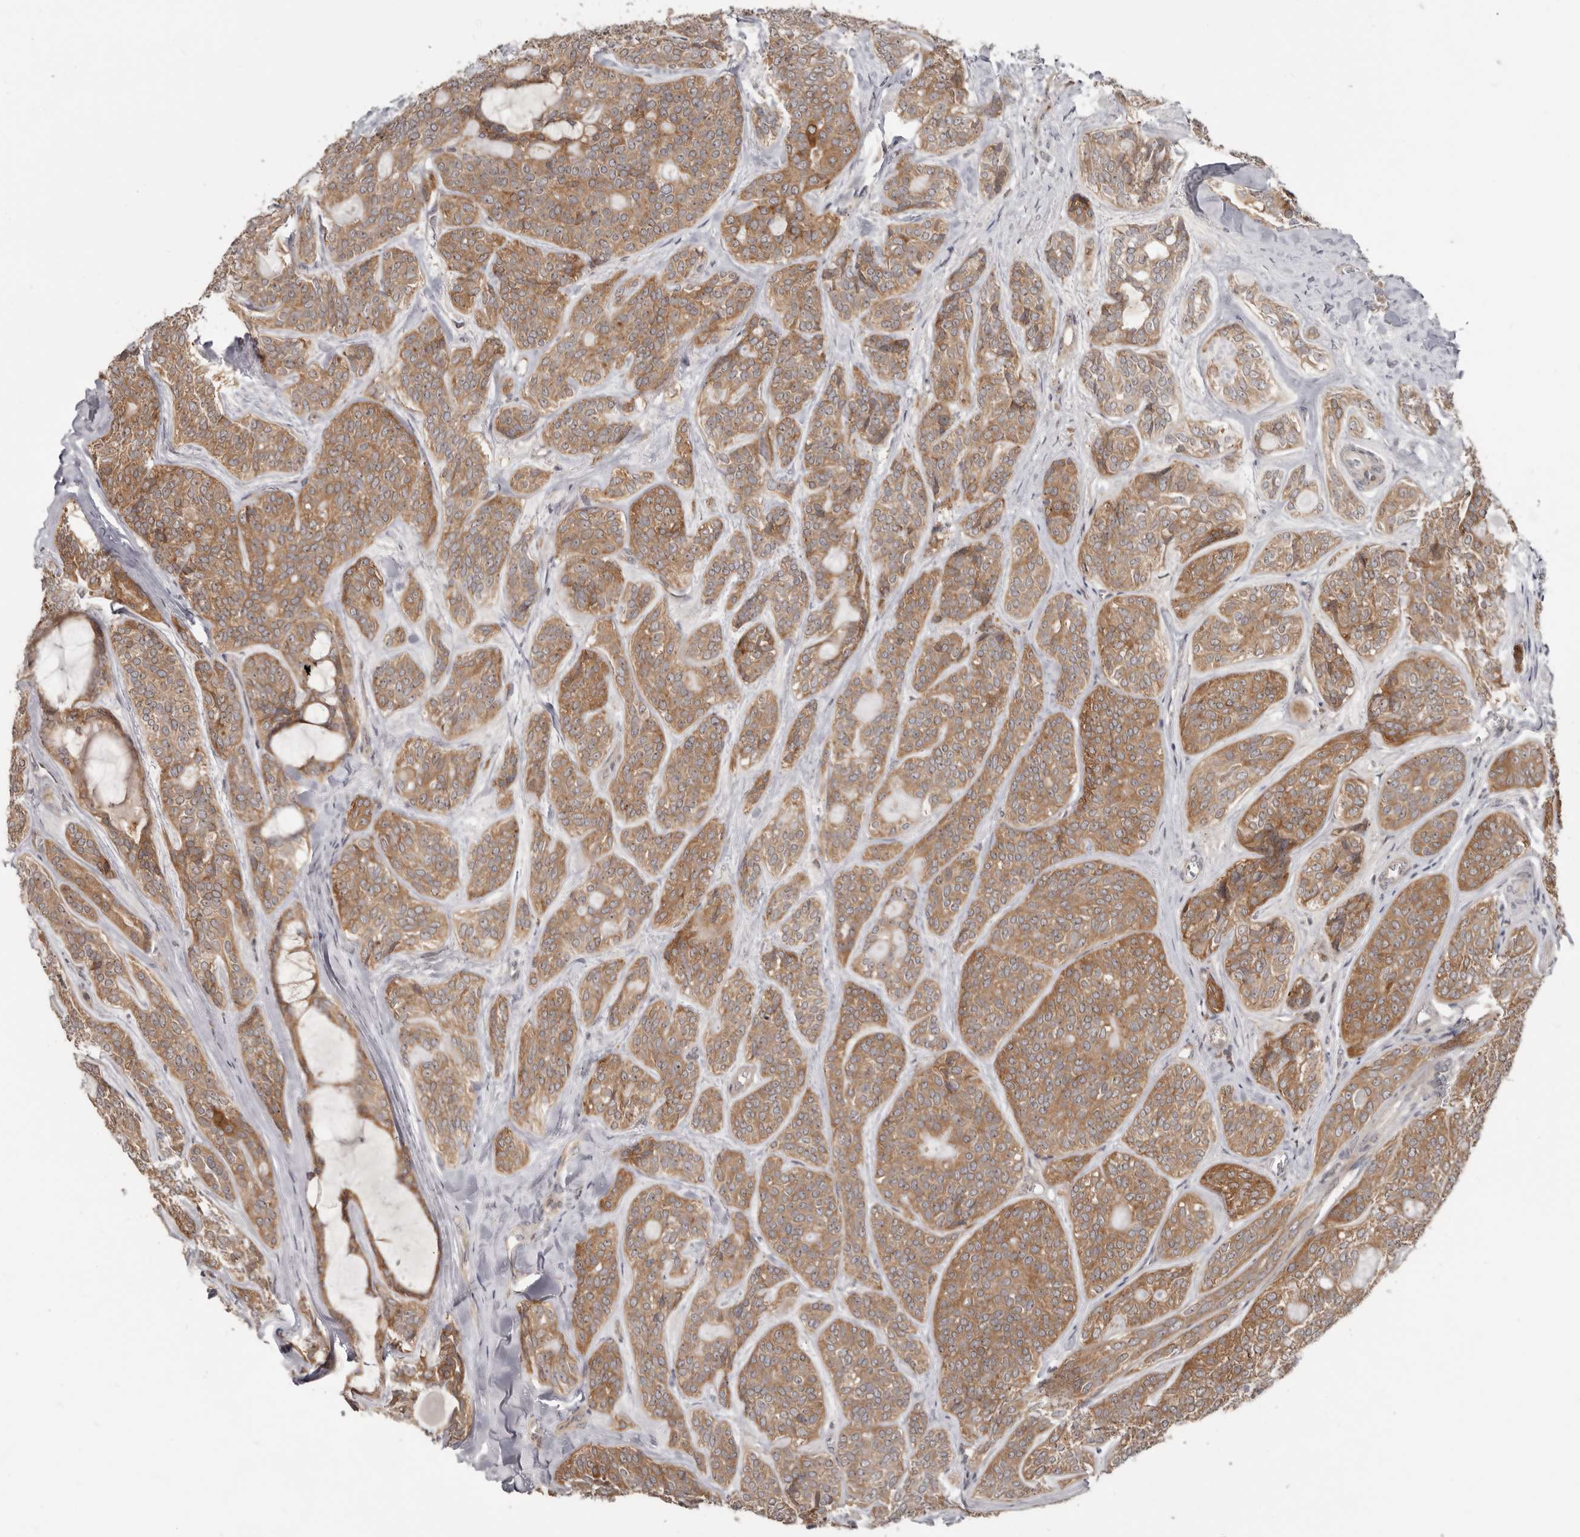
{"staining": {"intensity": "moderate", "quantity": ">75%", "location": "cytoplasmic/membranous"}, "tissue": "head and neck cancer", "cell_type": "Tumor cells", "image_type": "cancer", "snomed": [{"axis": "morphology", "description": "Adenocarcinoma, NOS"}, {"axis": "topography", "description": "Head-Neck"}], "caption": "A high-resolution photomicrograph shows immunohistochemistry staining of head and neck cancer, which reveals moderate cytoplasmic/membranous staining in approximately >75% of tumor cells. (DAB IHC with brightfield microscopy, high magnification).", "gene": "BAD", "patient": {"sex": "male", "age": 66}}